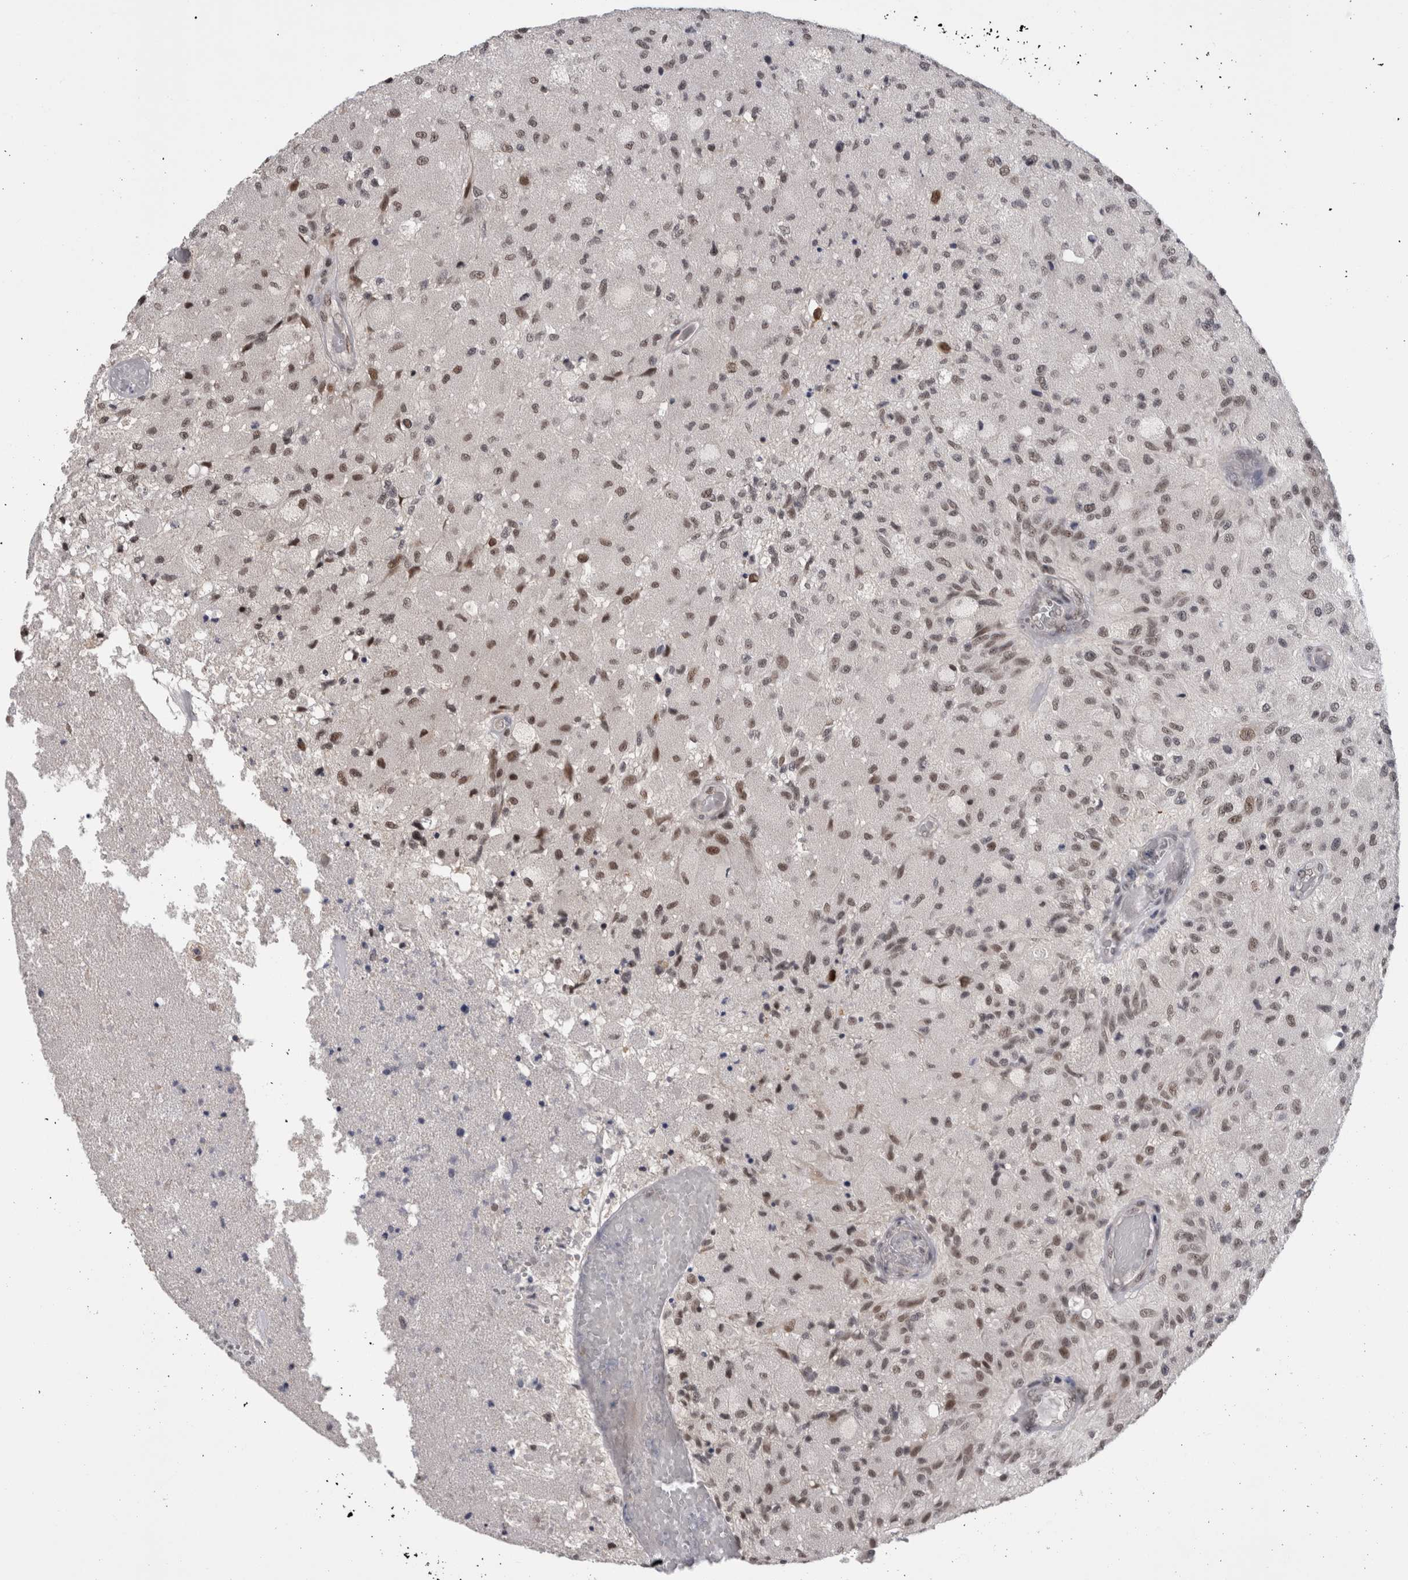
{"staining": {"intensity": "moderate", "quantity": "<25%", "location": "nuclear"}, "tissue": "glioma", "cell_type": "Tumor cells", "image_type": "cancer", "snomed": [{"axis": "morphology", "description": "Normal tissue, NOS"}, {"axis": "morphology", "description": "Glioma, malignant, High grade"}, {"axis": "topography", "description": "Cerebral cortex"}], "caption": "Approximately <25% of tumor cells in human glioma reveal moderate nuclear protein staining as visualized by brown immunohistochemical staining.", "gene": "CPSF2", "patient": {"sex": "male", "age": 77}}